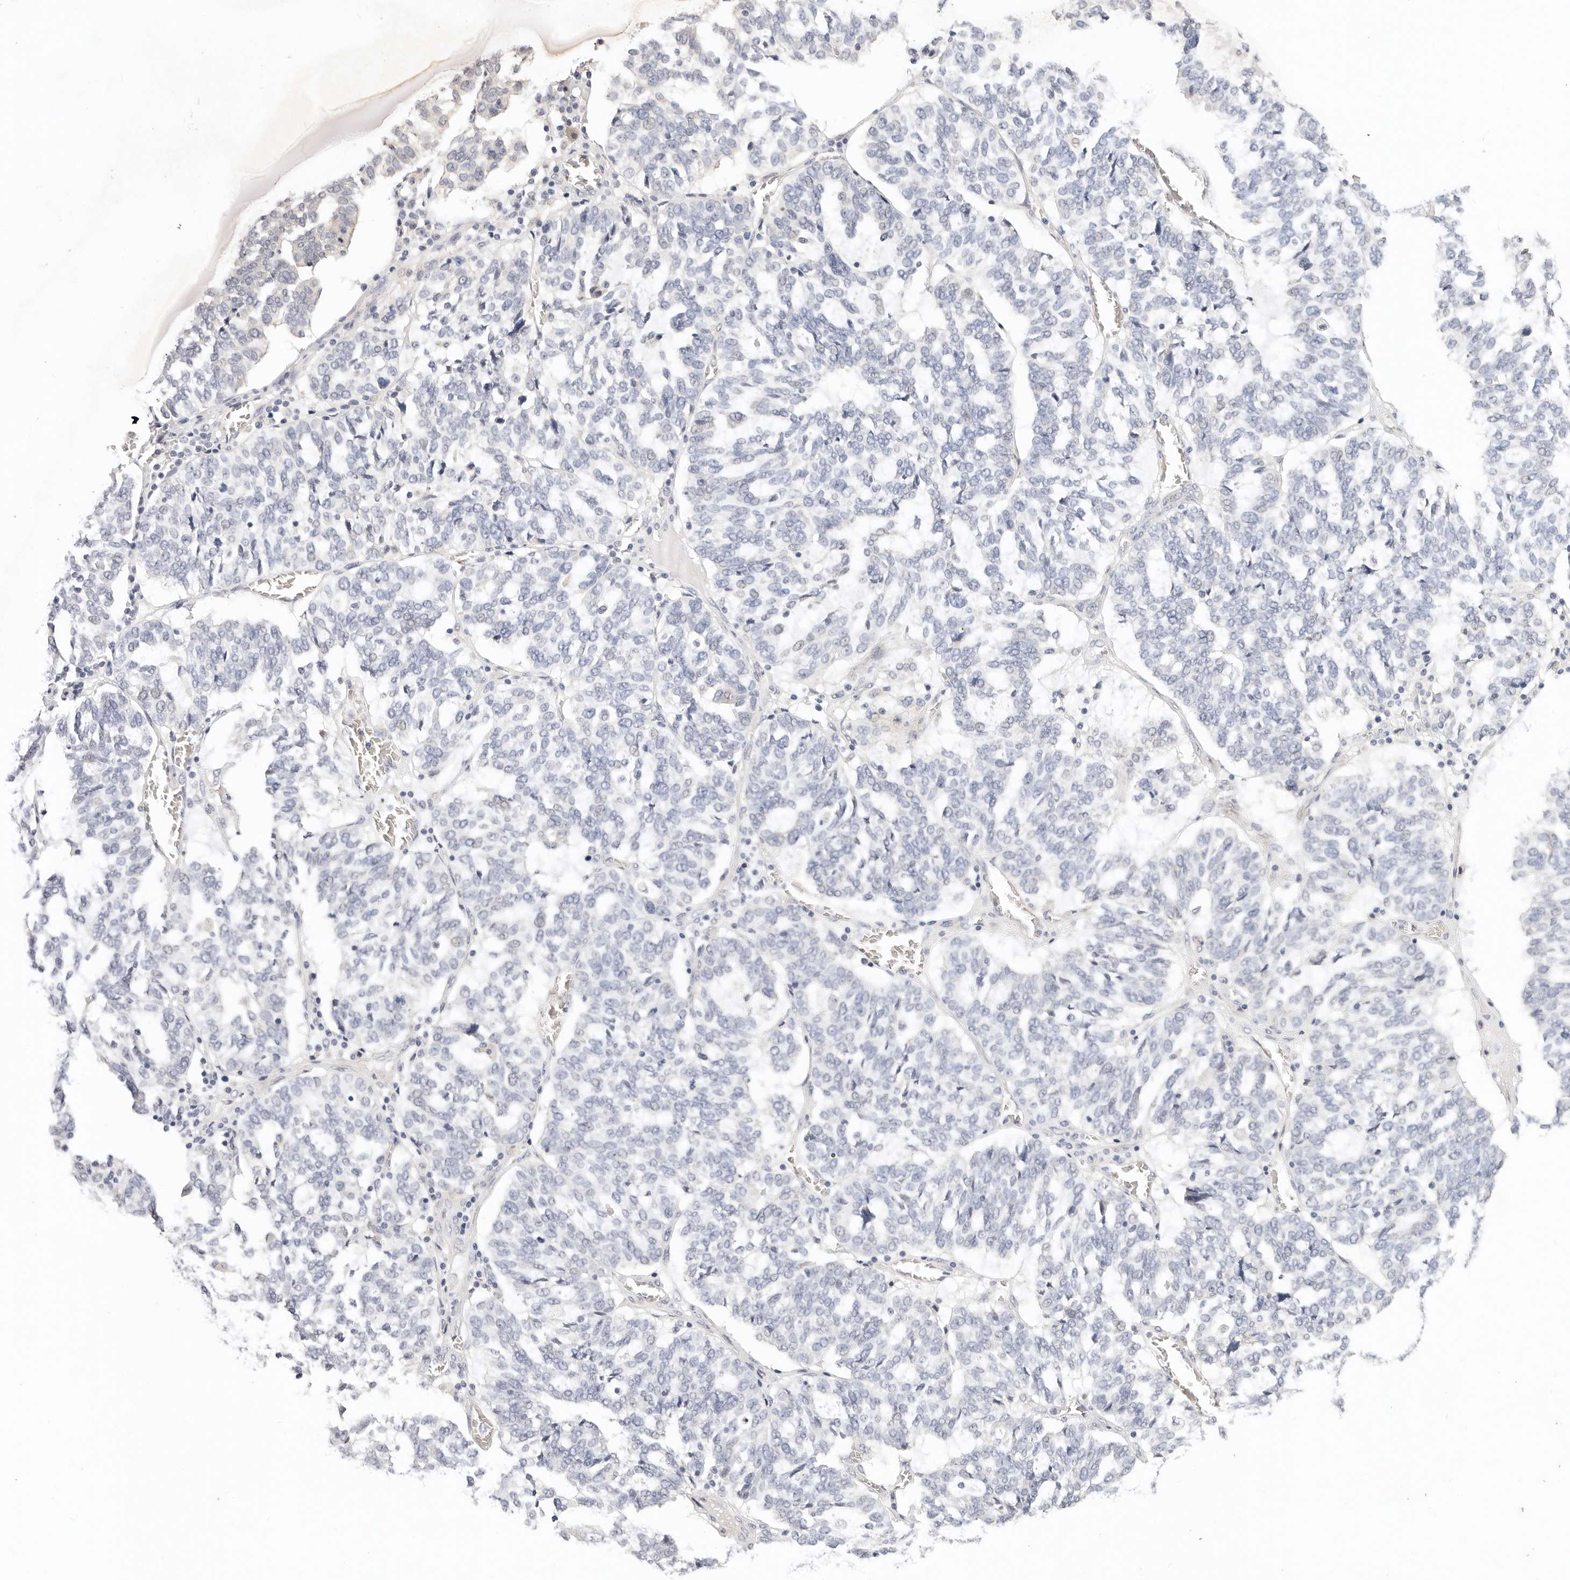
{"staining": {"intensity": "negative", "quantity": "none", "location": "none"}, "tissue": "ovarian cancer", "cell_type": "Tumor cells", "image_type": "cancer", "snomed": [{"axis": "morphology", "description": "Cystadenocarcinoma, serous, NOS"}, {"axis": "topography", "description": "Ovary"}], "caption": "IHC micrograph of neoplastic tissue: human ovarian cancer stained with DAB (3,3'-diaminobenzidine) shows no significant protein expression in tumor cells.", "gene": "GGPS1", "patient": {"sex": "female", "age": 59}}